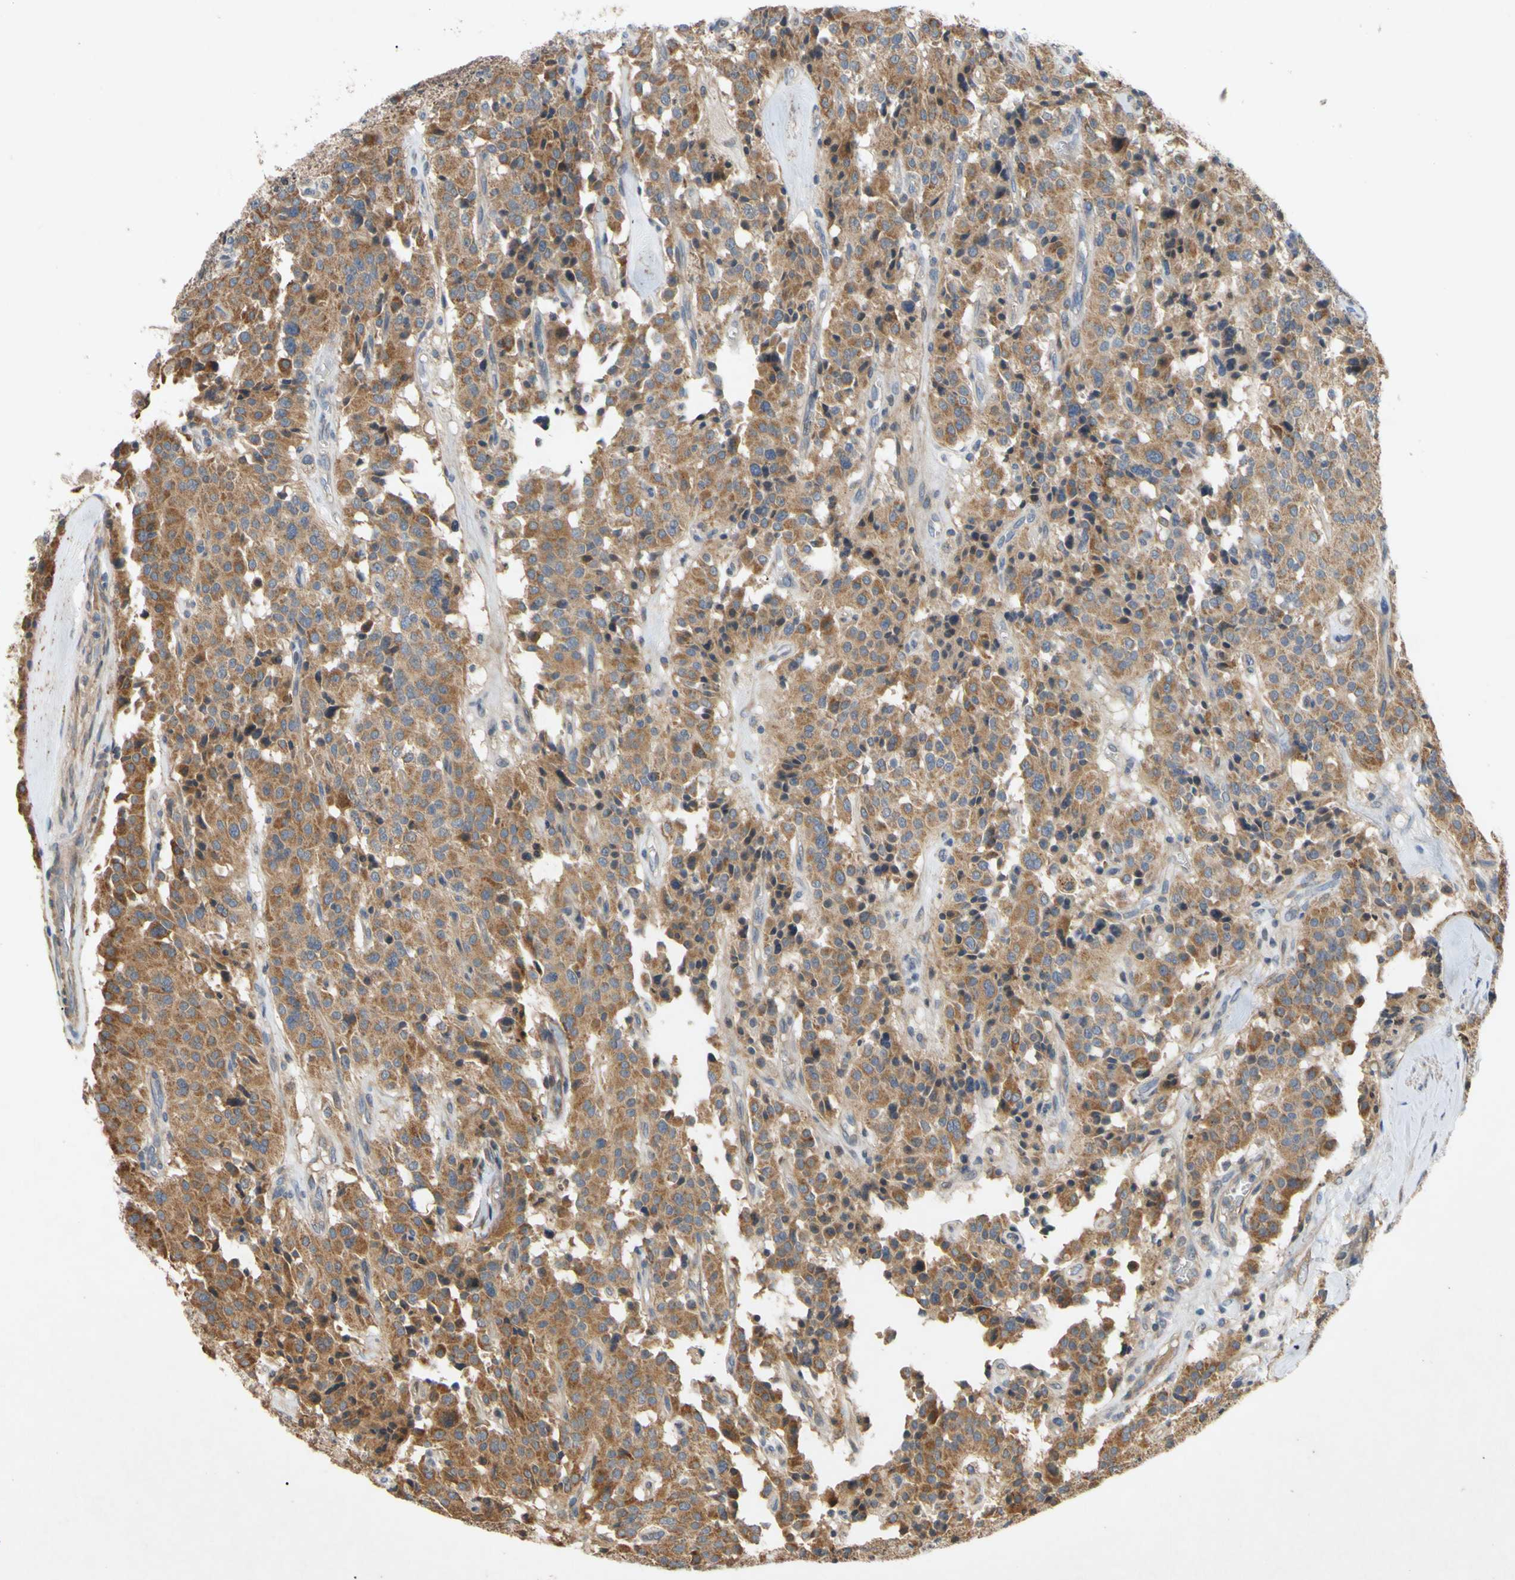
{"staining": {"intensity": "moderate", "quantity": ">75%", "location": "cytoplasmic/membranous"}, "tissue": "carcinoid", "cell_type": "Tumor cells", "image_type": "cancer", "snomed": [{"axis": "morphology", "description": "Carcinoid, malignant, NOS"}, {"axis": "topography", "description": "Lung"}], "caption": "High-power microscopy captured an immunohistochemistry histopathology image of malignant carcinoid, revealing moderate cytoplasmic/membranous staining in about >75% of tumor cells.", "gene": "PARD6A", "patient": {"sex": "male", "age": 30}}